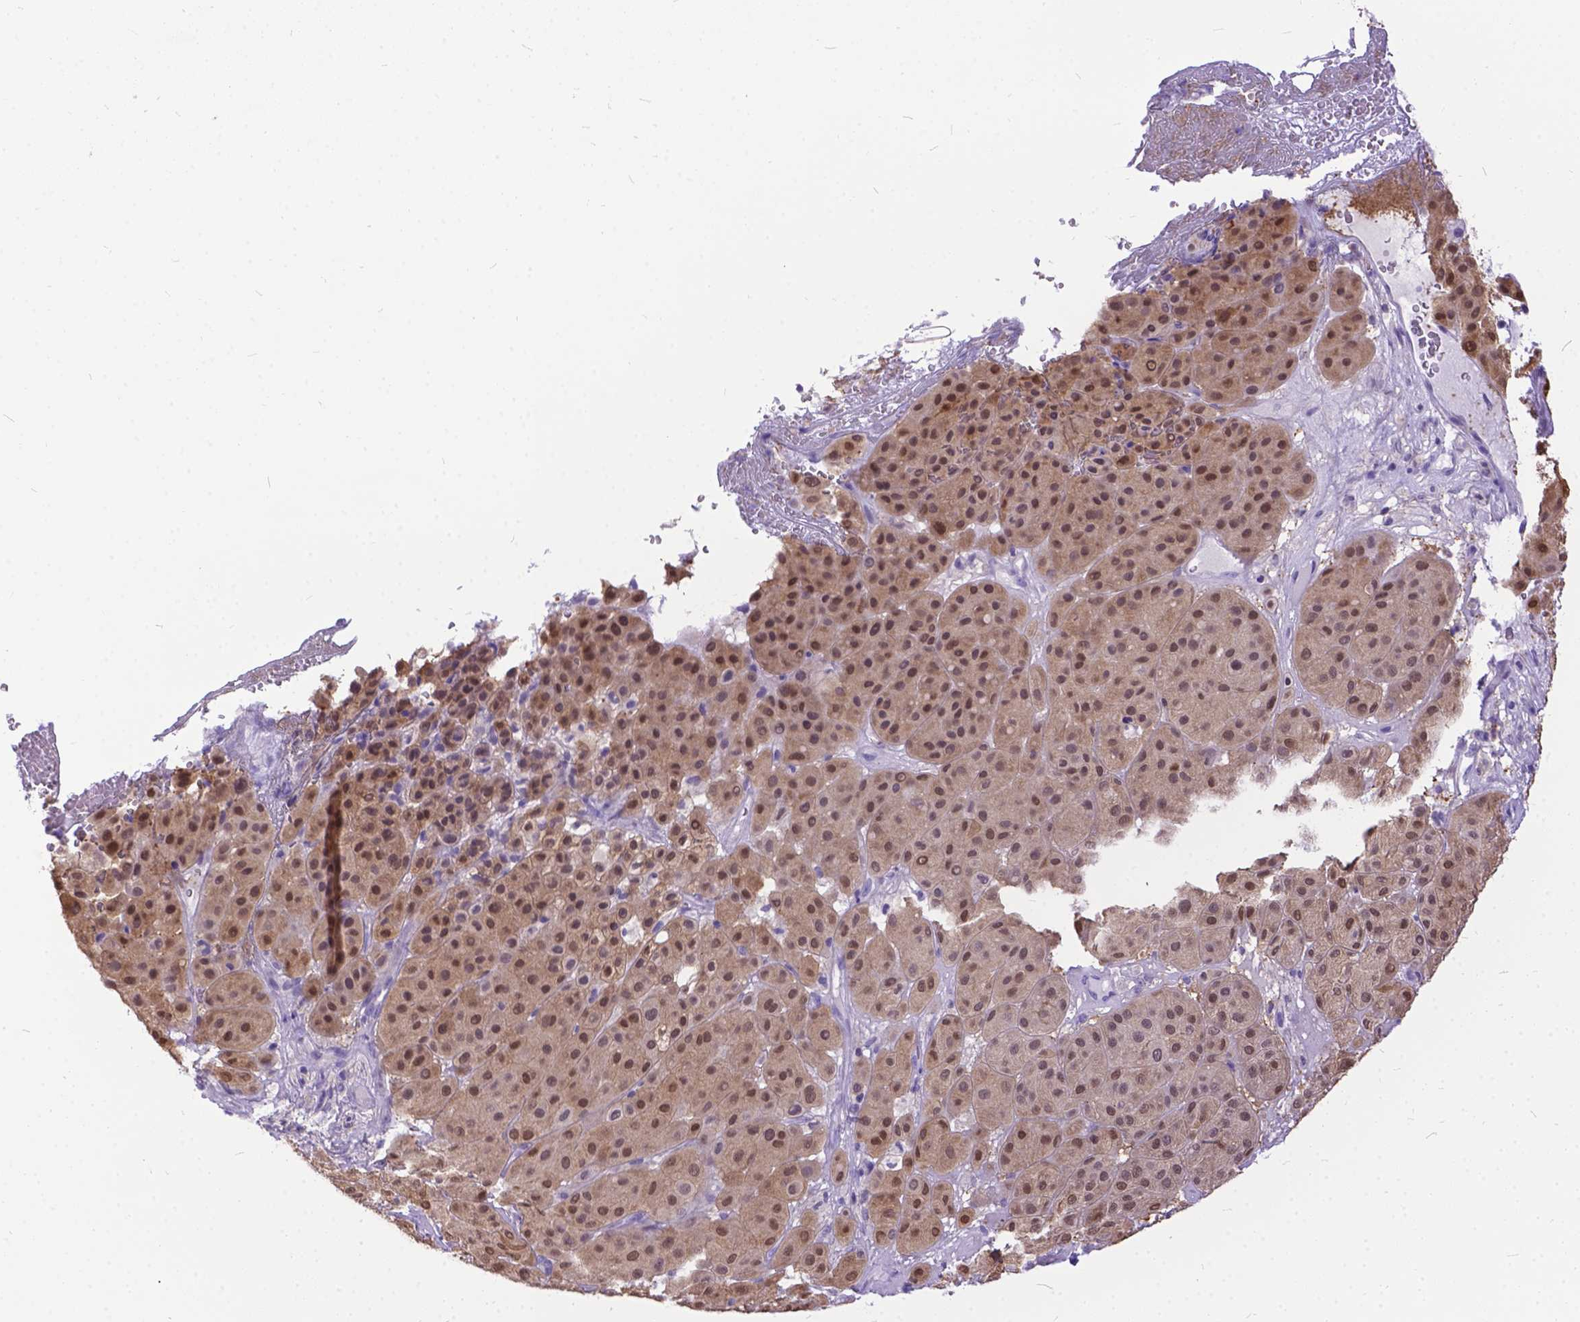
{"staining": {"intensity": "moderate", "quantity": "25%-75%", "location": "cytoplasmic/membranous,nuclear"}, "tissue": "melanoma", "cell_type": "Tumor cells", "image_type": "cancer", "snomed": [{"axis": "morphology", "description": "Malignant melanoma, Metastatic site"}, {"axis": "topography", "description": "Smooth muscle"}], "caption": "Human melanoma stained for a protein (brown) shows moderate cytoplasmic/membranous and nuclear positive staining in about 25%-75% of tumor cells.", "gene": "TMEM169", "patient": {"sex": "male", "age": 41}}